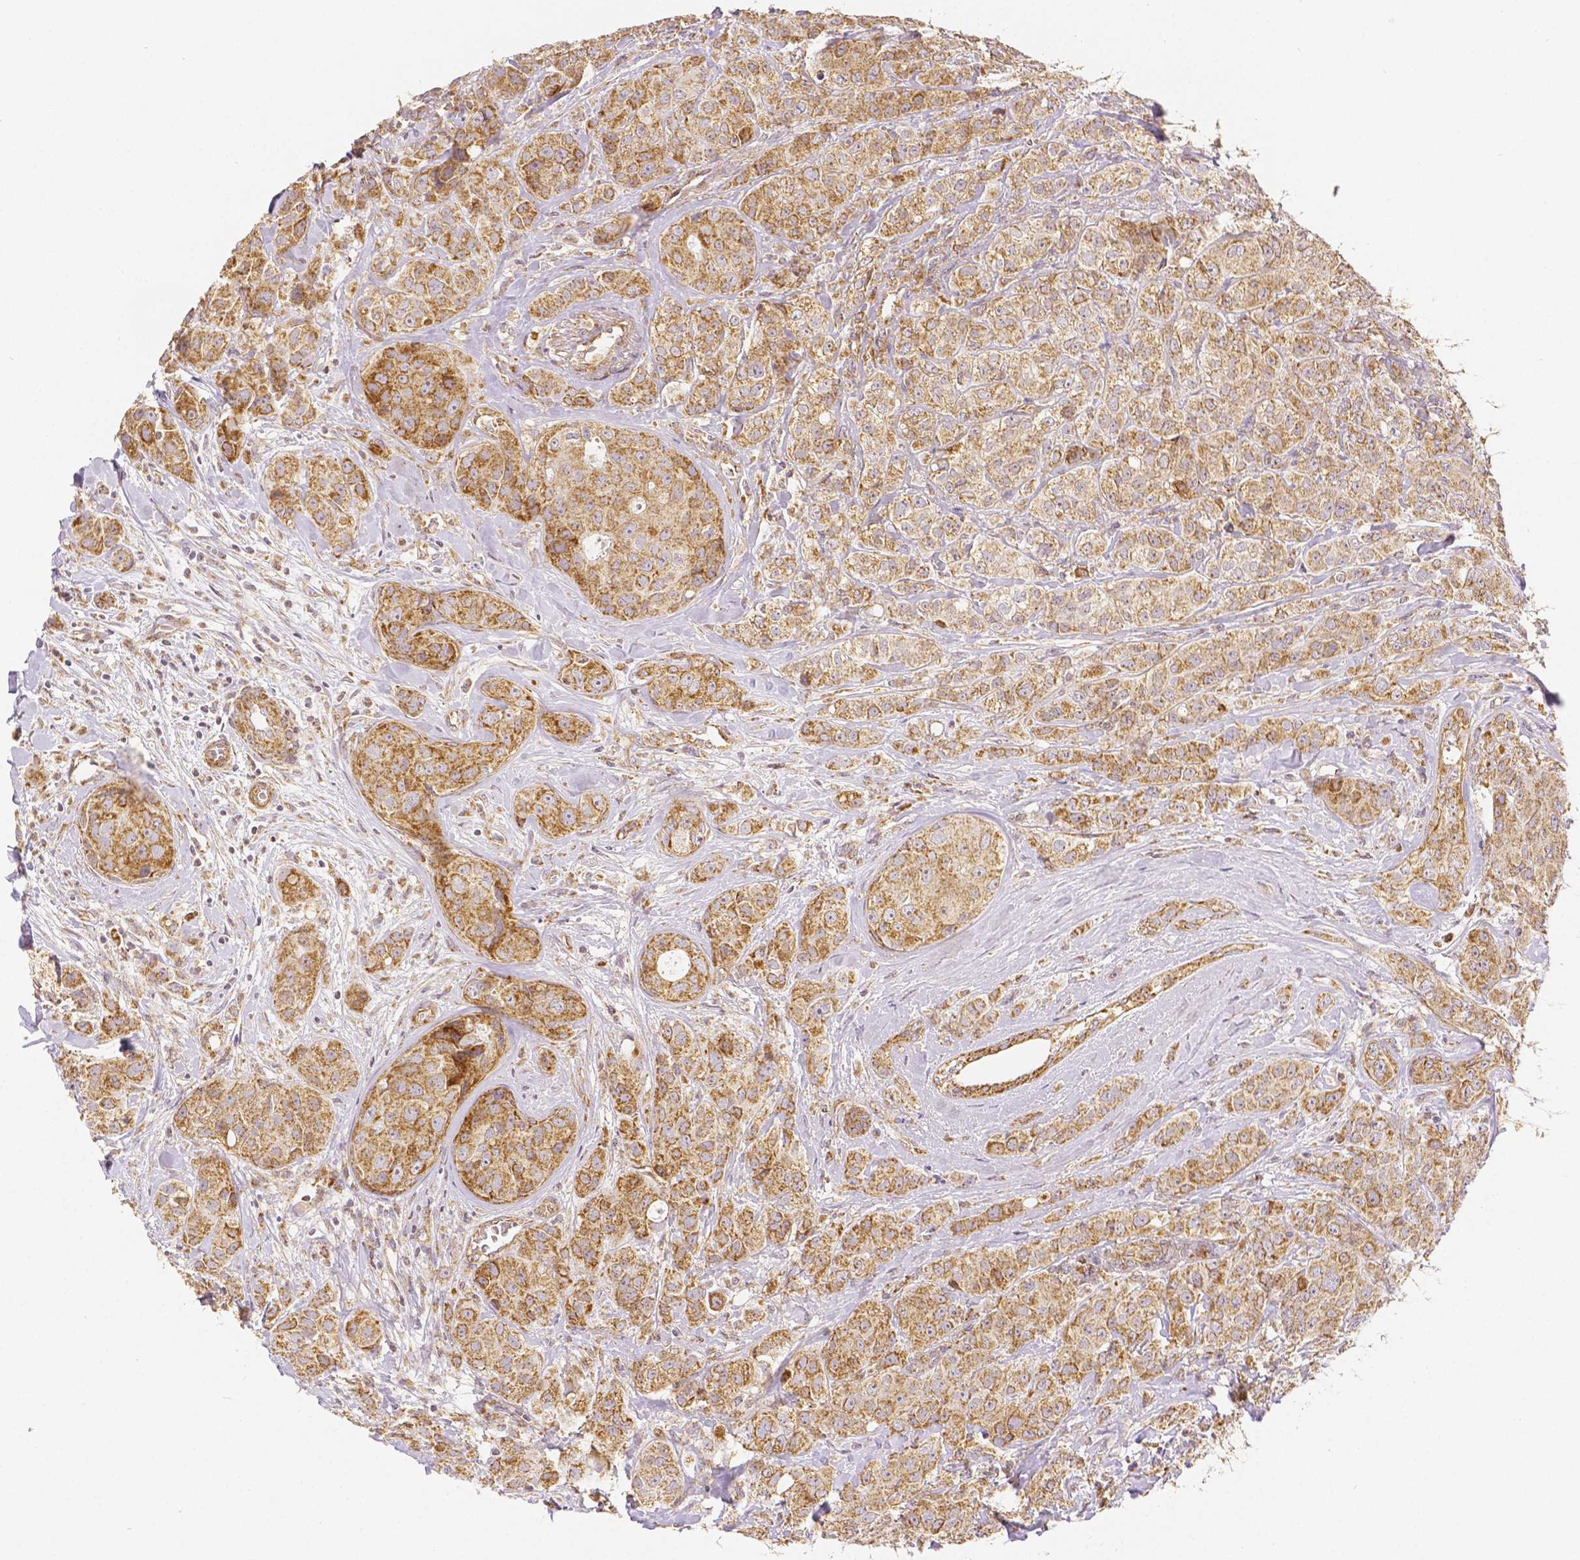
{"staining": {"intensity": "moderate", "quantity": ">75%", "location": "cytoplasmic/membranous"}, "tissue": "breast cancer", "cell_type": "Tumor cells", "image_type": "cancer", "snomed": [{"axis": "morphology", "description": "Duct carcinoma"}, {"axis": "topography", "description": "Breast"}], "caption": "The micrograph reveals a brown stain indicating the presence of a protein in the cytoplasmic/membranous of tumor cells in invasive ductal carcinoma (breast).", "gene": "RHOT1", "patient": {"sex": "female", "age": 43}}